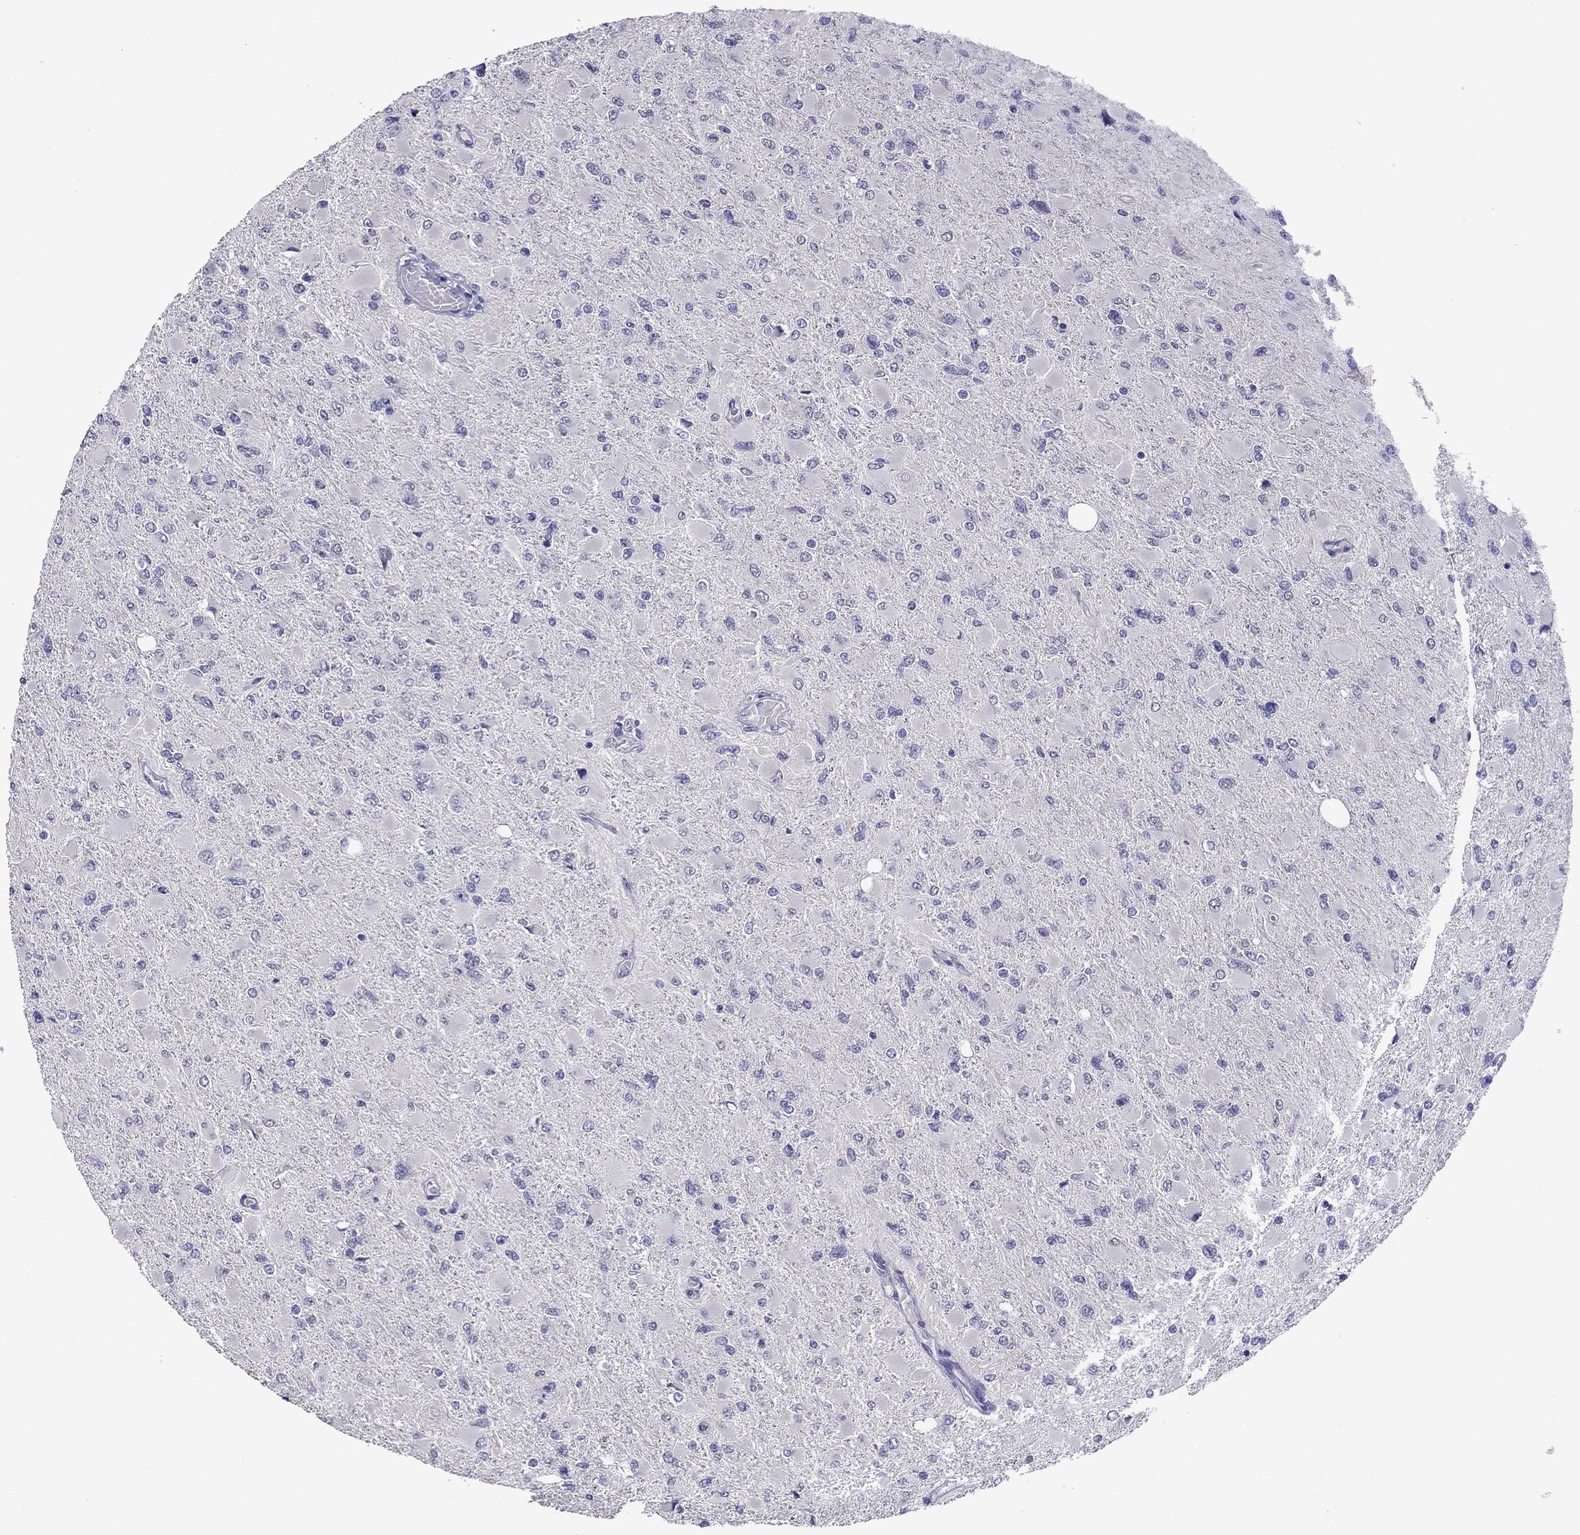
{"staining": {"intensity": "negative", "quantity": "none", "location": "none"}, "tissue": "glioma", "cell_type": "Tumor cells", "image_type": "cancer", "snomed": [{"axis": "morphology", "description": "Glioma, malignant, High grade"}, {"axis": "topography", "description": "Cerebral cortex"}], "caption": "Immunohistochemical staining of human glioma reveals no significant expression in tumor cells. Nuclei are stained in blue.", "gene": "HAO1", "patient": {"sex": "female", "age": 36}}